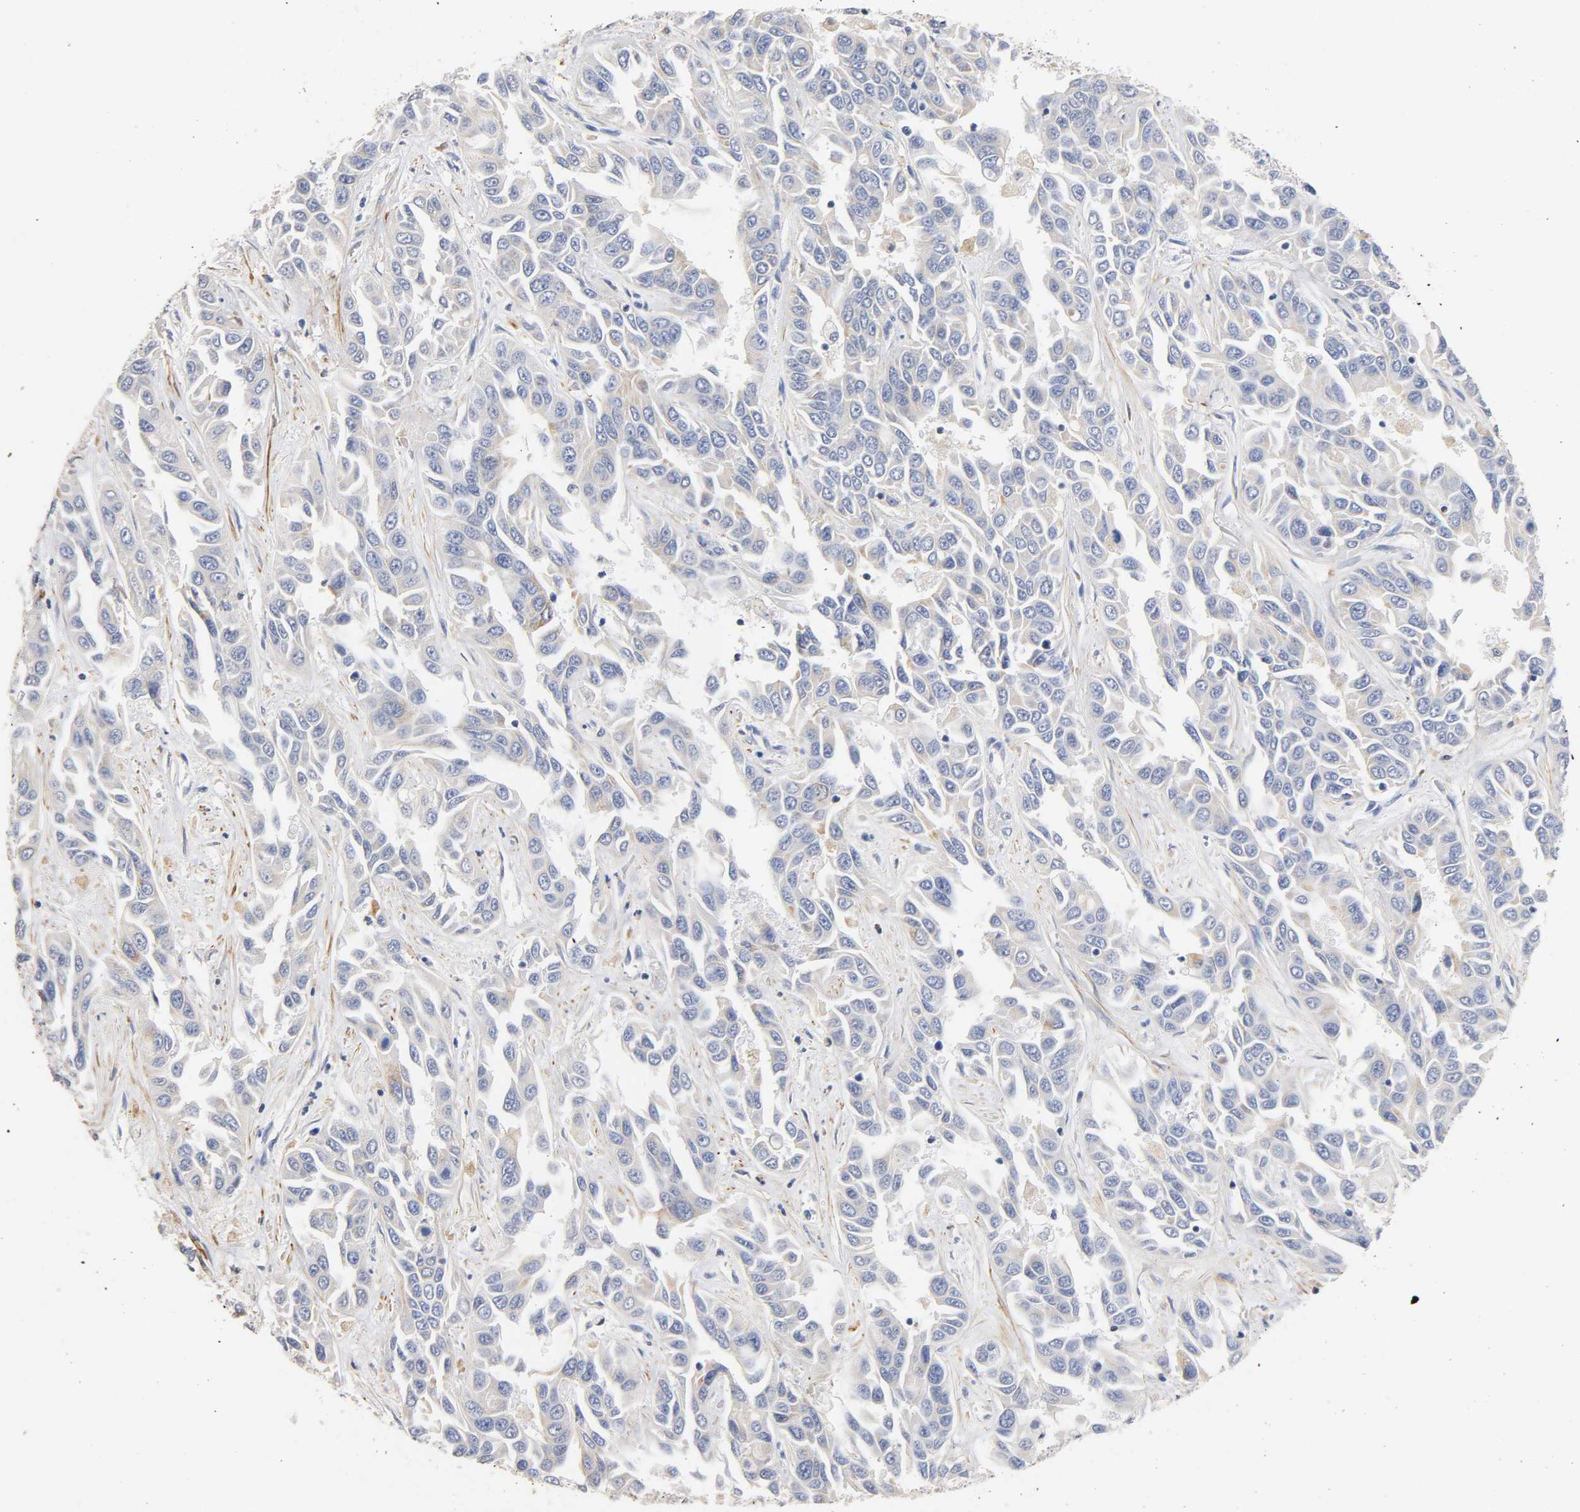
{"staining": {"intensity": "weak", "quantity": "<25%", "location": "cytoplasmic/membranous"}, "tissue": "liver cancer", "cell_type": "Tumor cells", "image_type": "cancer", "snomed": [{"axis": "morphology", "description": "Cholangiocarcinoma"}, {"axis": "topography", "description": "Liver"}], "caption": "Tumor cells show no significant positivity in liver cancer.", "gene": "SEMA5A", "patient": {"sex": "female", "age": 52}}